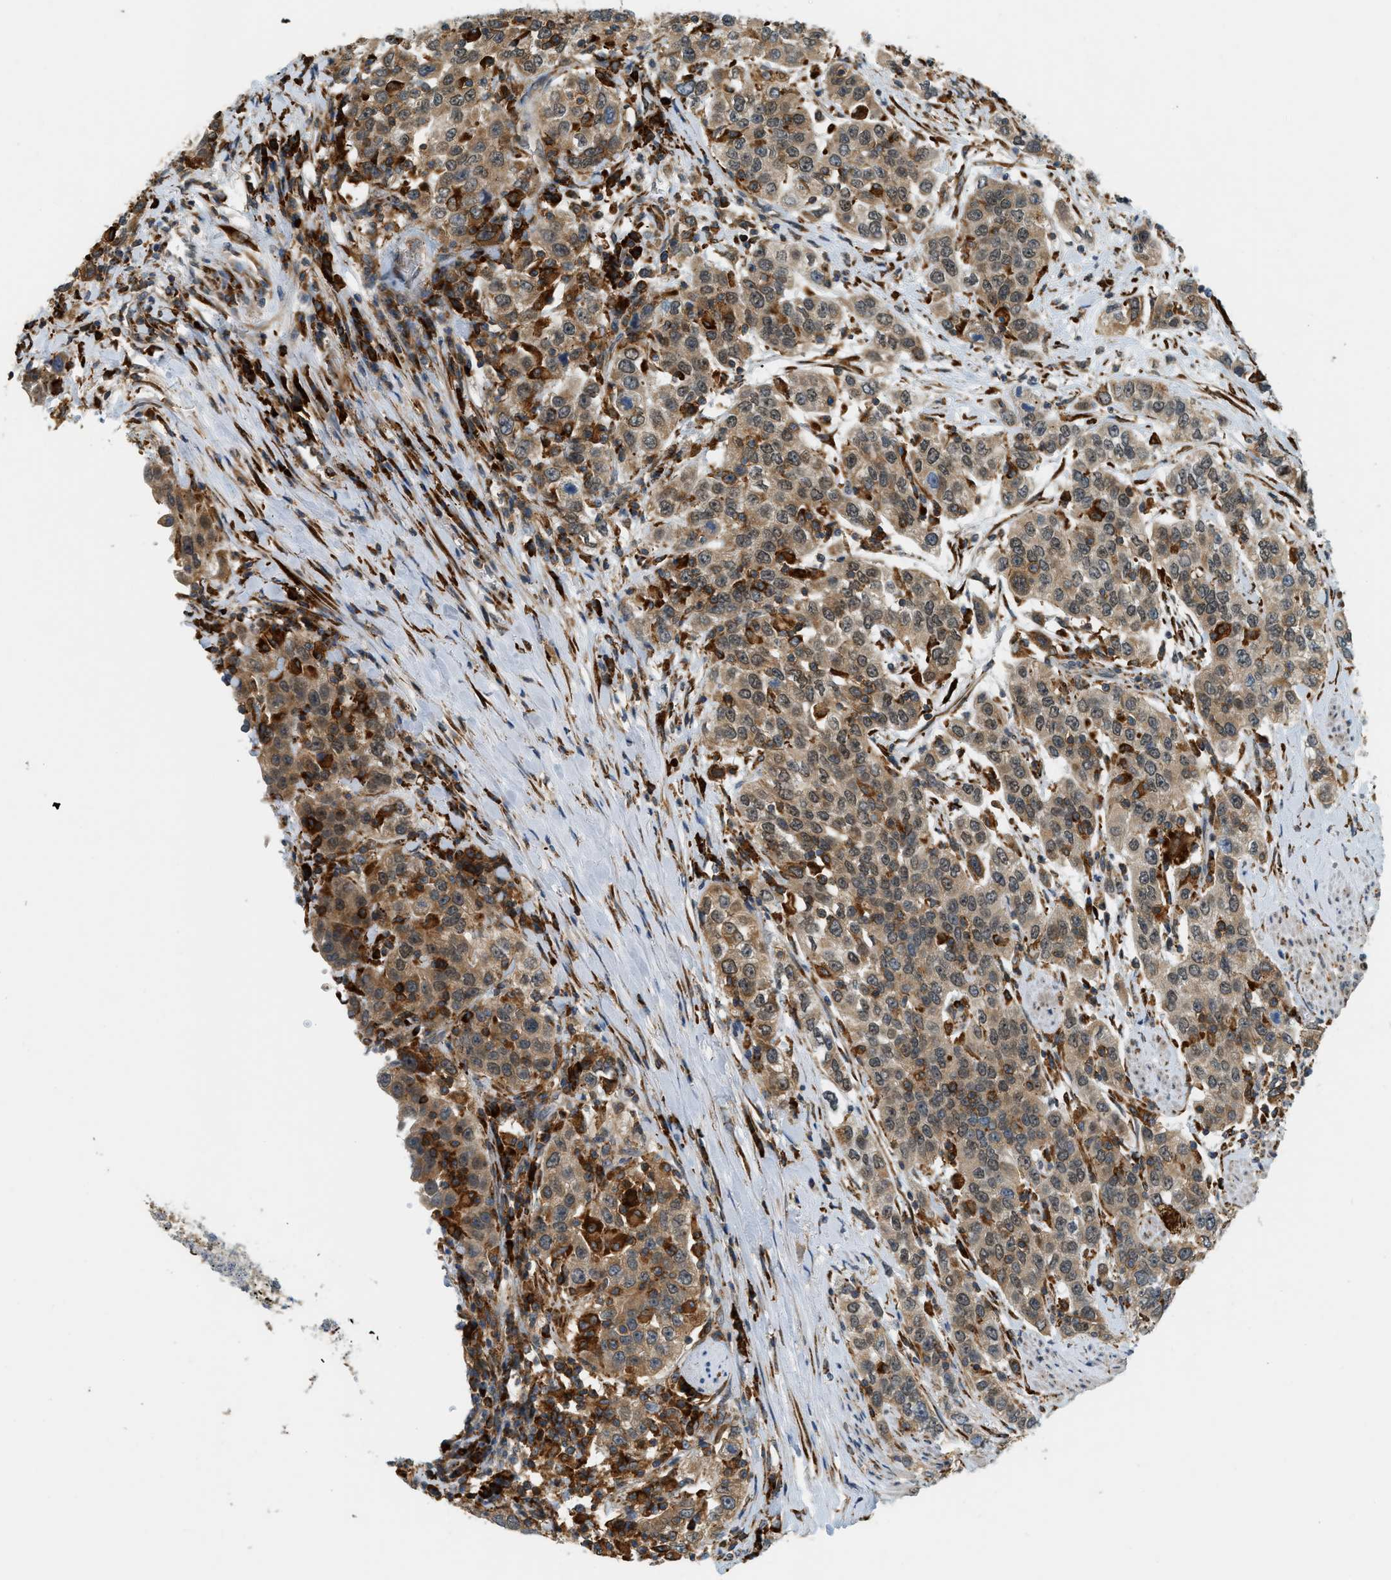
{"staining": {"intensity": "moderate", "quantity": ">75%", "location": "cytoplasmic/membranous,nuclear"}, "tissue": "urothelial cancer", "cell_type": "Tumor cells", "image_type": "cancer", "snomed": [{"axis": "morphology", "description": "Urothelial carcinoma, High grade"}, {"axis": "topography", "description": "Urinary bladder"}], "caption": "Moderate cytoplasmic/membranous and nuclear protein positivity is appreciated in approximately >75% of tumor cells in urothelial cancer.", "gene": "SEMA4D", "patient": {"sex": "female", "age": 80}}